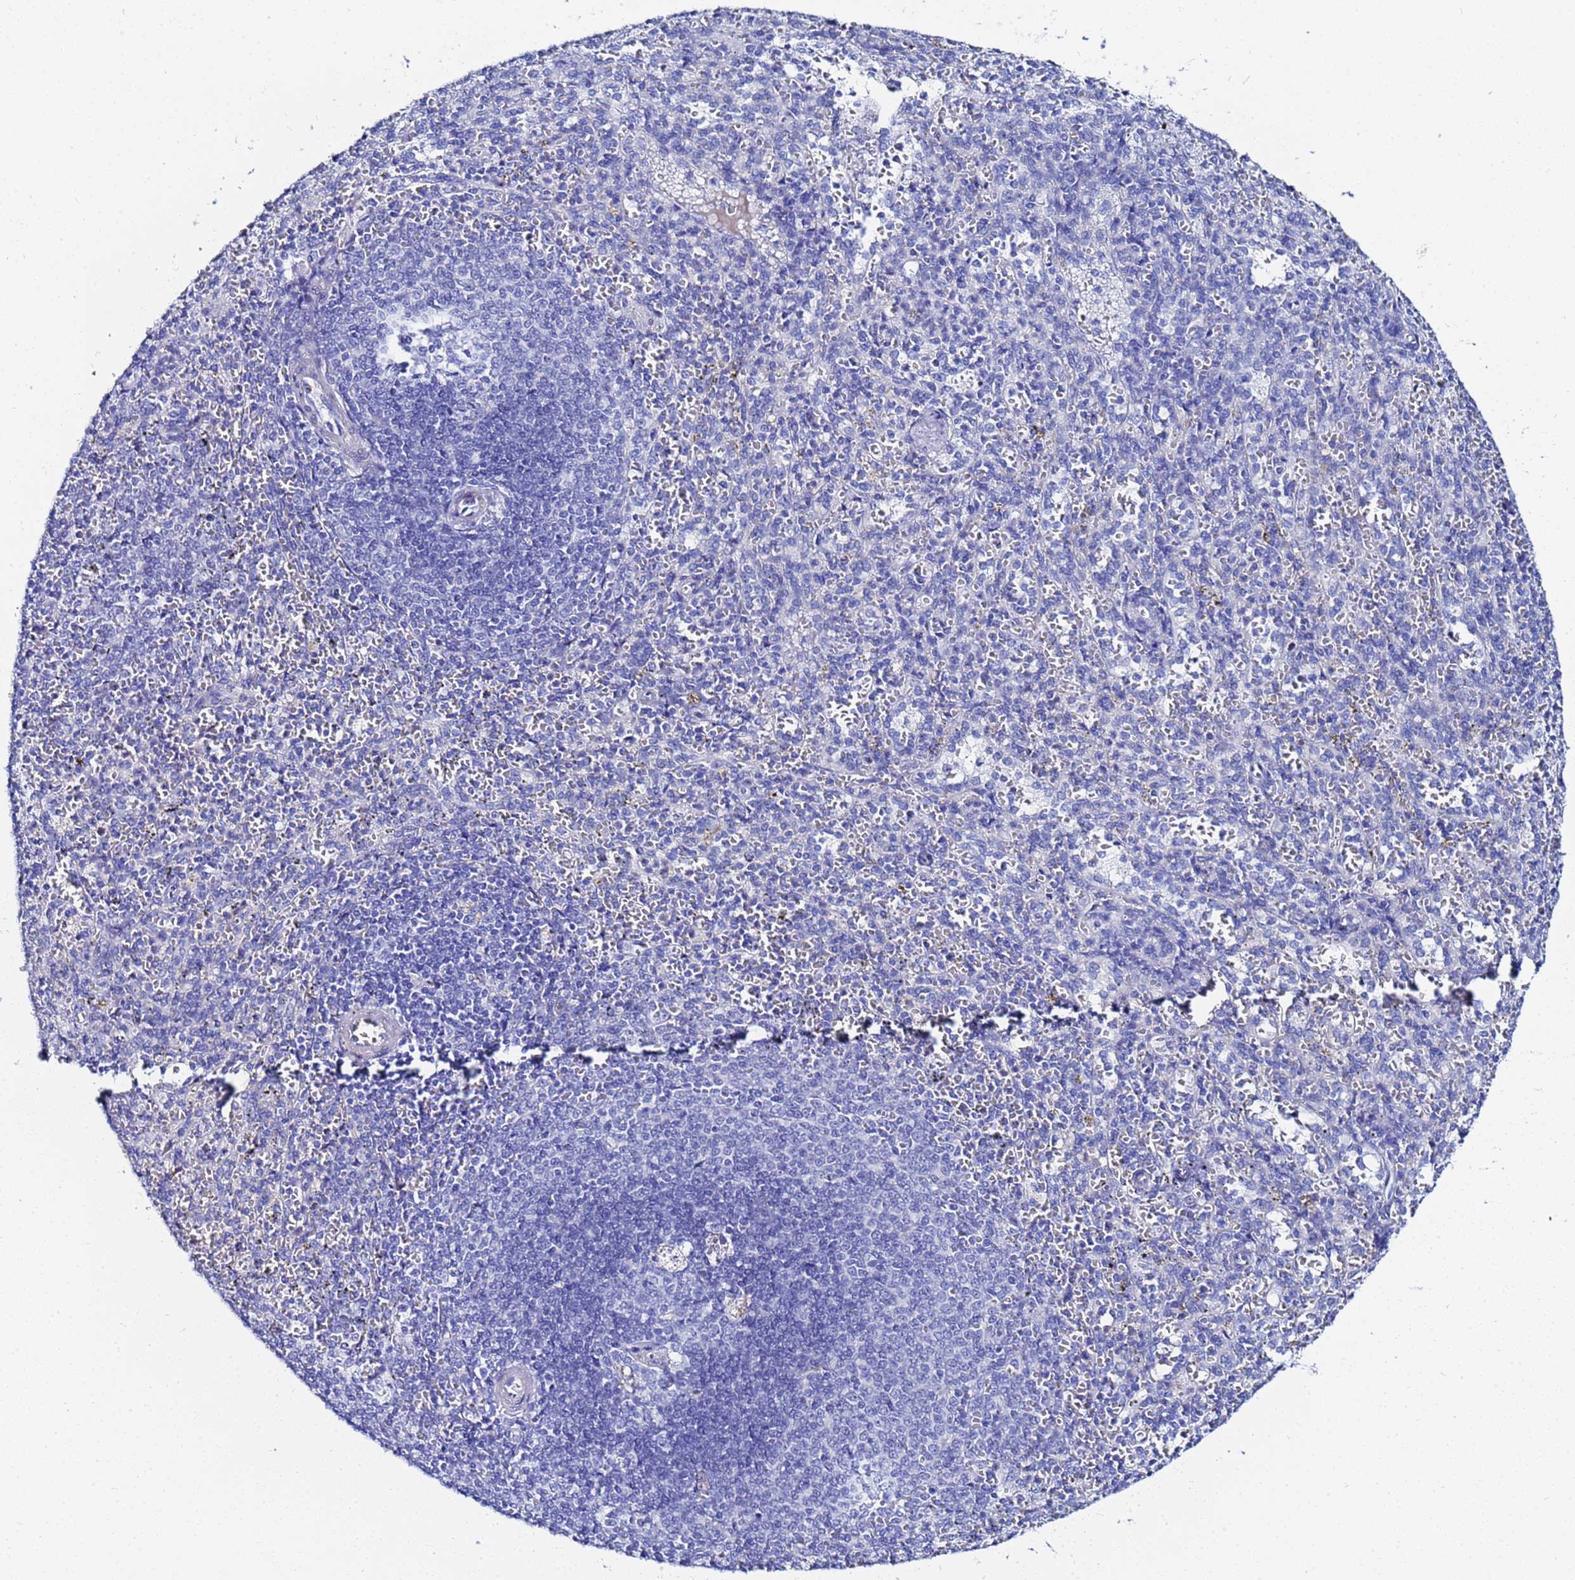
{"staining": {"intensity": "negative", "quantity": "none", "location": "none"}, "tissue": "spleen", "cell_type": "Cells in red pulp", "image_type": "normal", "snomed": [{"axis": "morphology", "description": "Normal tissue, NOS"}, {"axis": "topography", "description": "Spleen"}], "caption": "Spleen stained for a protein using immunohistochemistry displays no expression cells in red pulp.", "gene": "ZNF26", "patient": {"sex": "female", "age": 21}}